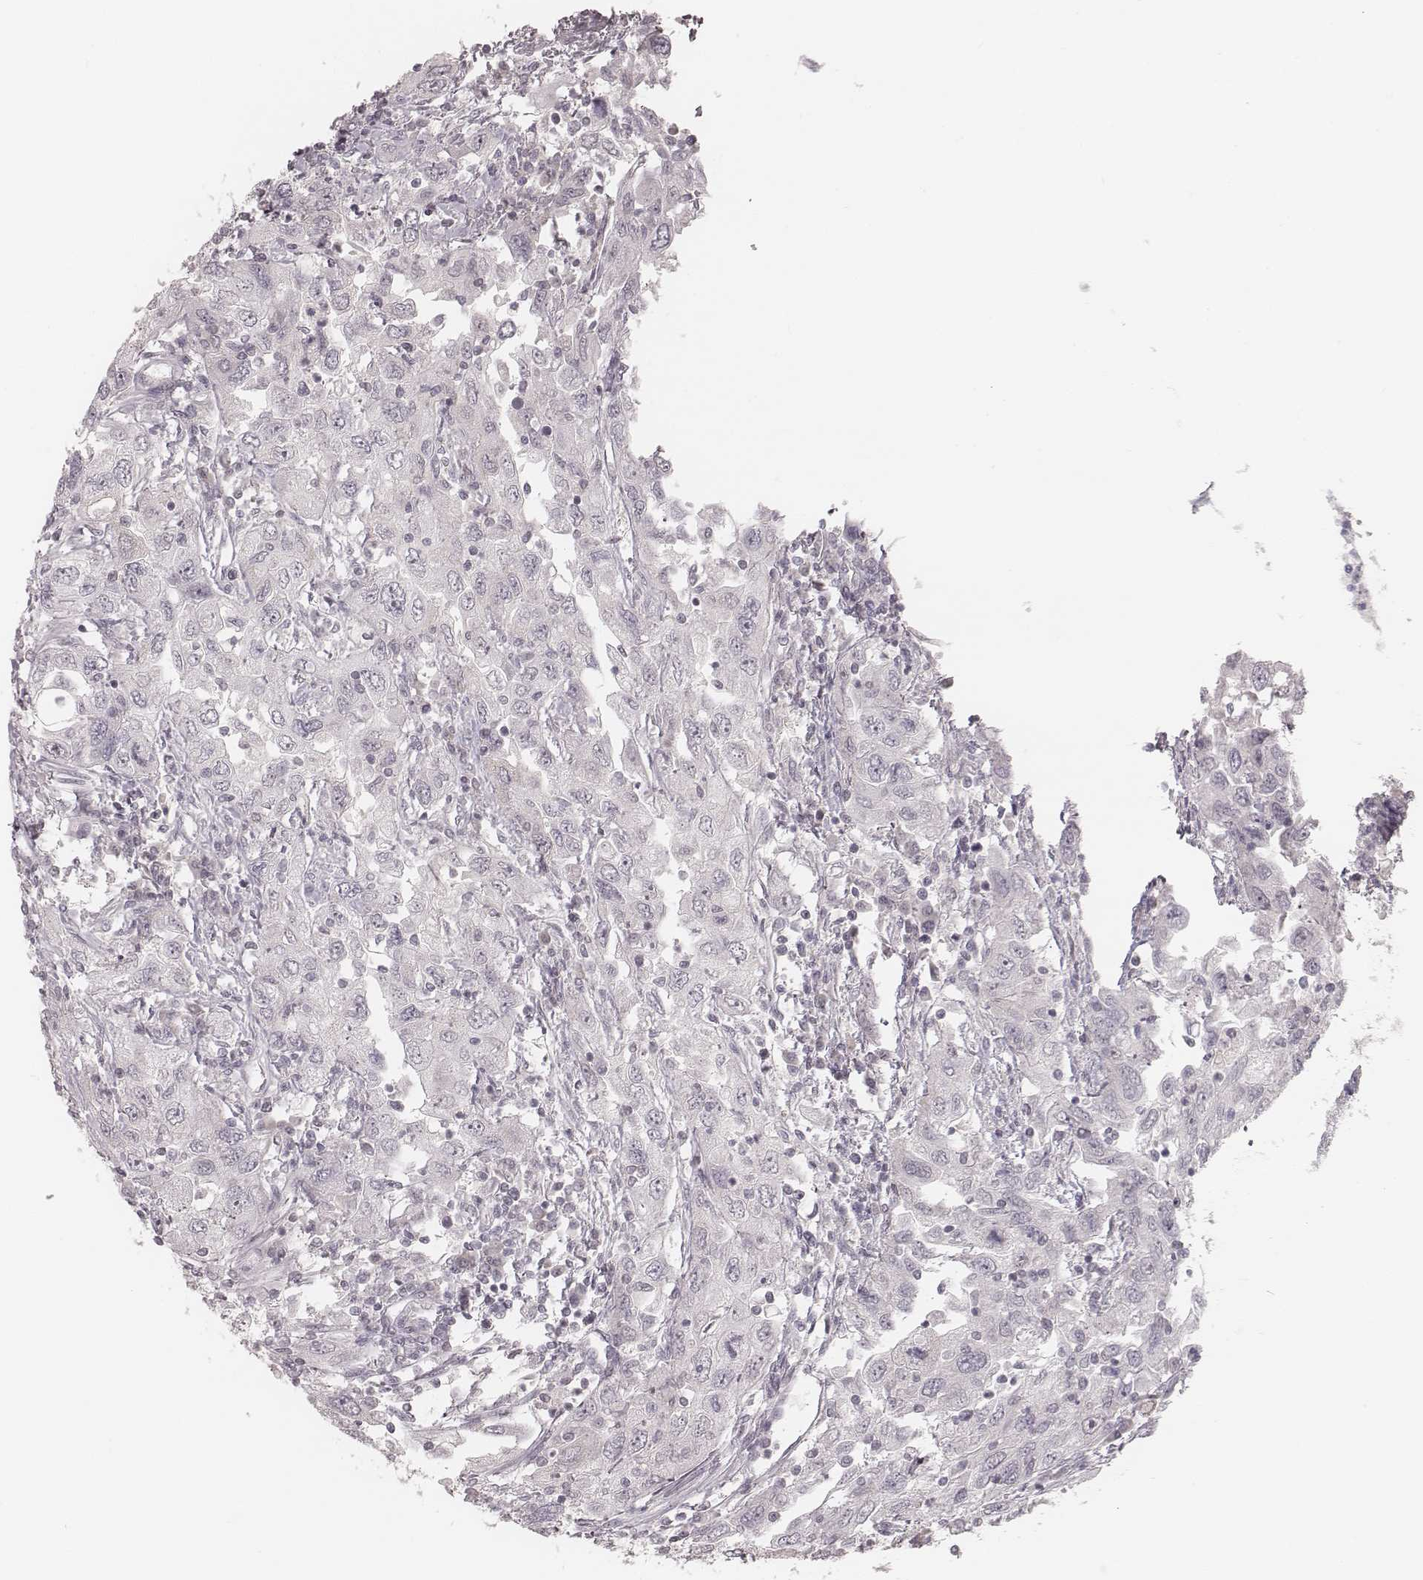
{"staining": {"intensity": "negative", "quantity": "none", "location": "none"}, "tissue": "urothelial cancer", "cell_type": "Tumor cells", "image_type": "cancer", "snomed": [{"axis": "morphology", "description": "Urothelial carcinoma, High grade"}, {"axis": "topography", "description": "Urinary bladder"}], "caption": "Tumor cells show no significant positivity in urothelial carcinoma (high-grade).", "gene": "ACACB", "patient": {"sex": "male", "age": 76}}